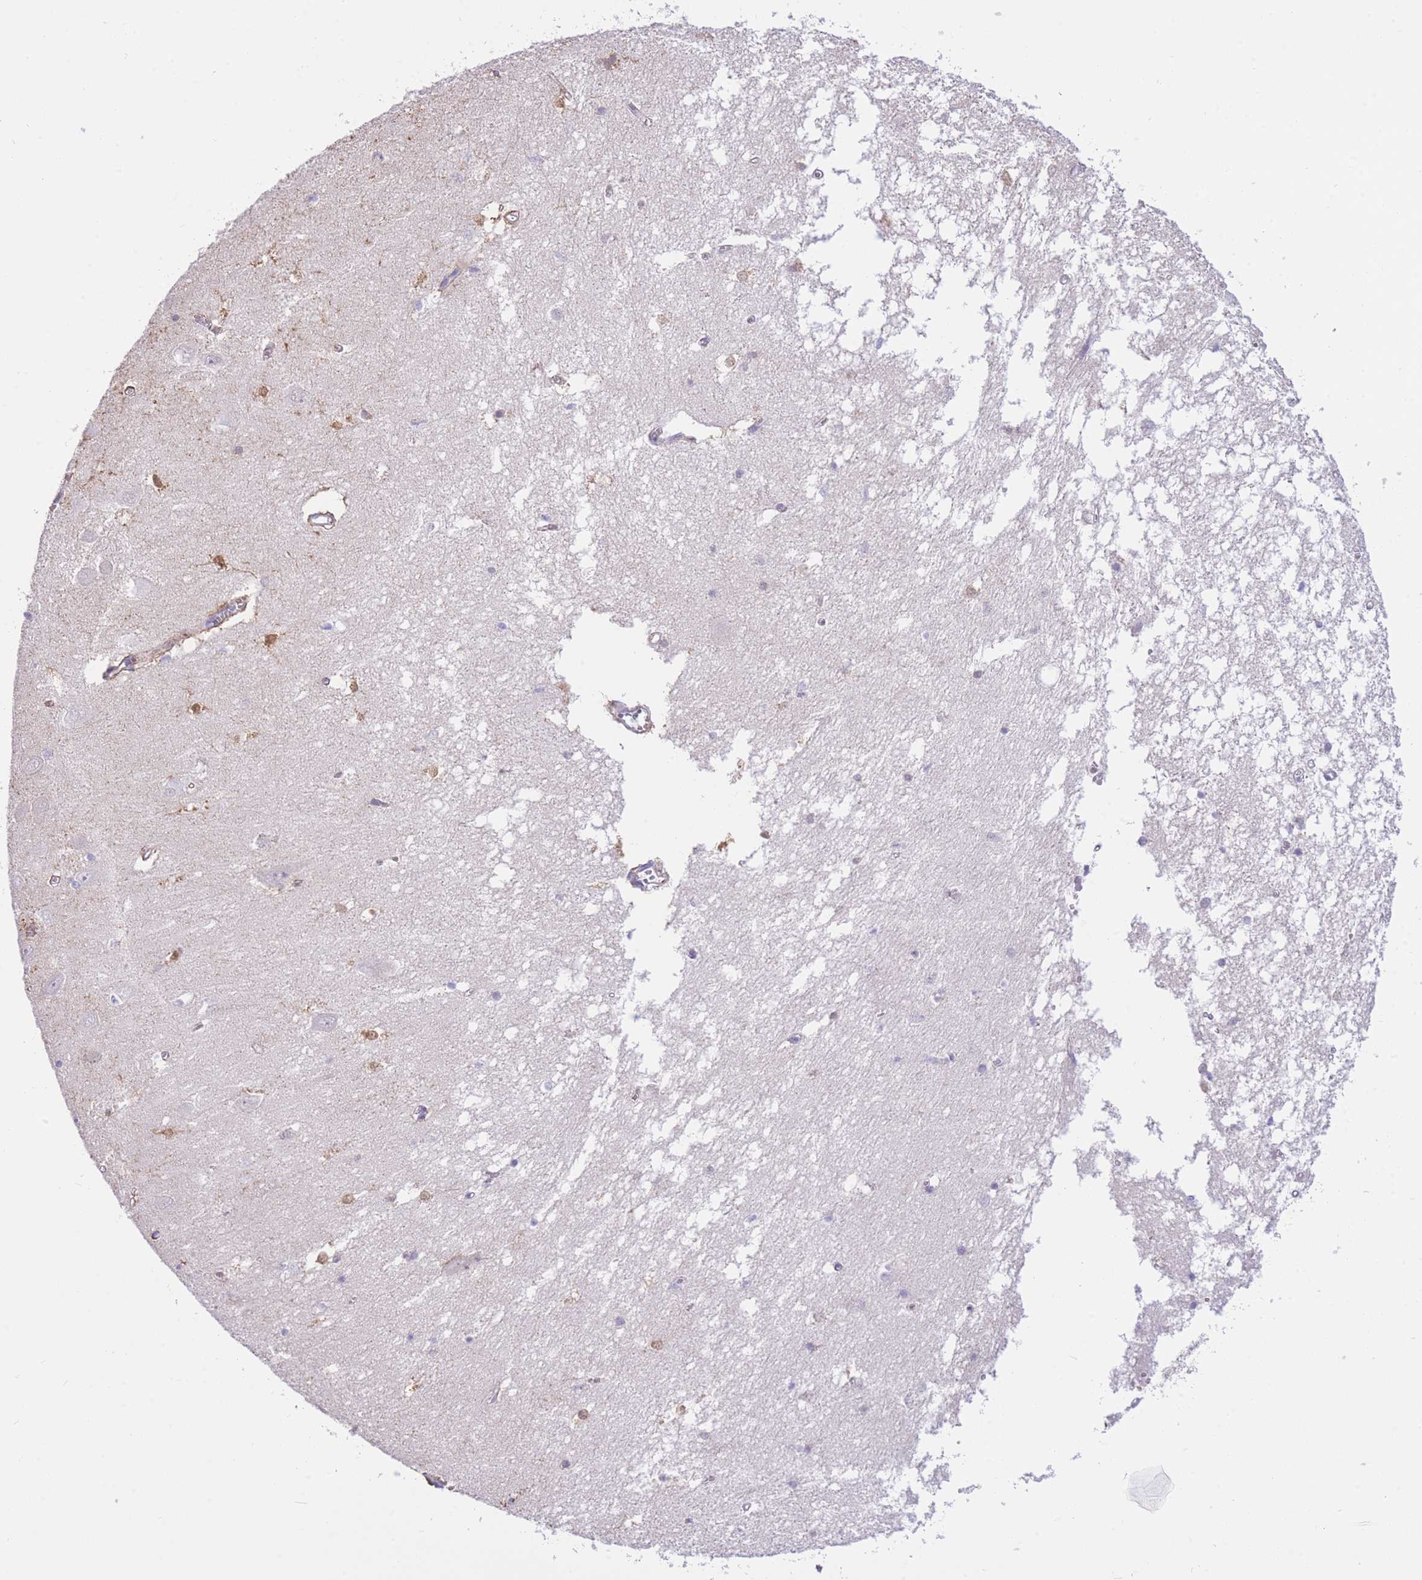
{"staining": {"intensity": "weak", "quantity": "<25%", "location": "nuclear"}, "tissue": "hippocampus", "cell_type": "Glial cells", "image_type": "normal", "snomed": [{"axis": "morphology", "description": "Normal tissue, NOS"}, {"axis": "topography", "description": "Hippocampus"}], "caption": "Immunohistochemical staining of normal hippocampus displays no significant expression in glial cells.", "gene": "PSG11", "patient": {"sex": "male", "age": 70}}